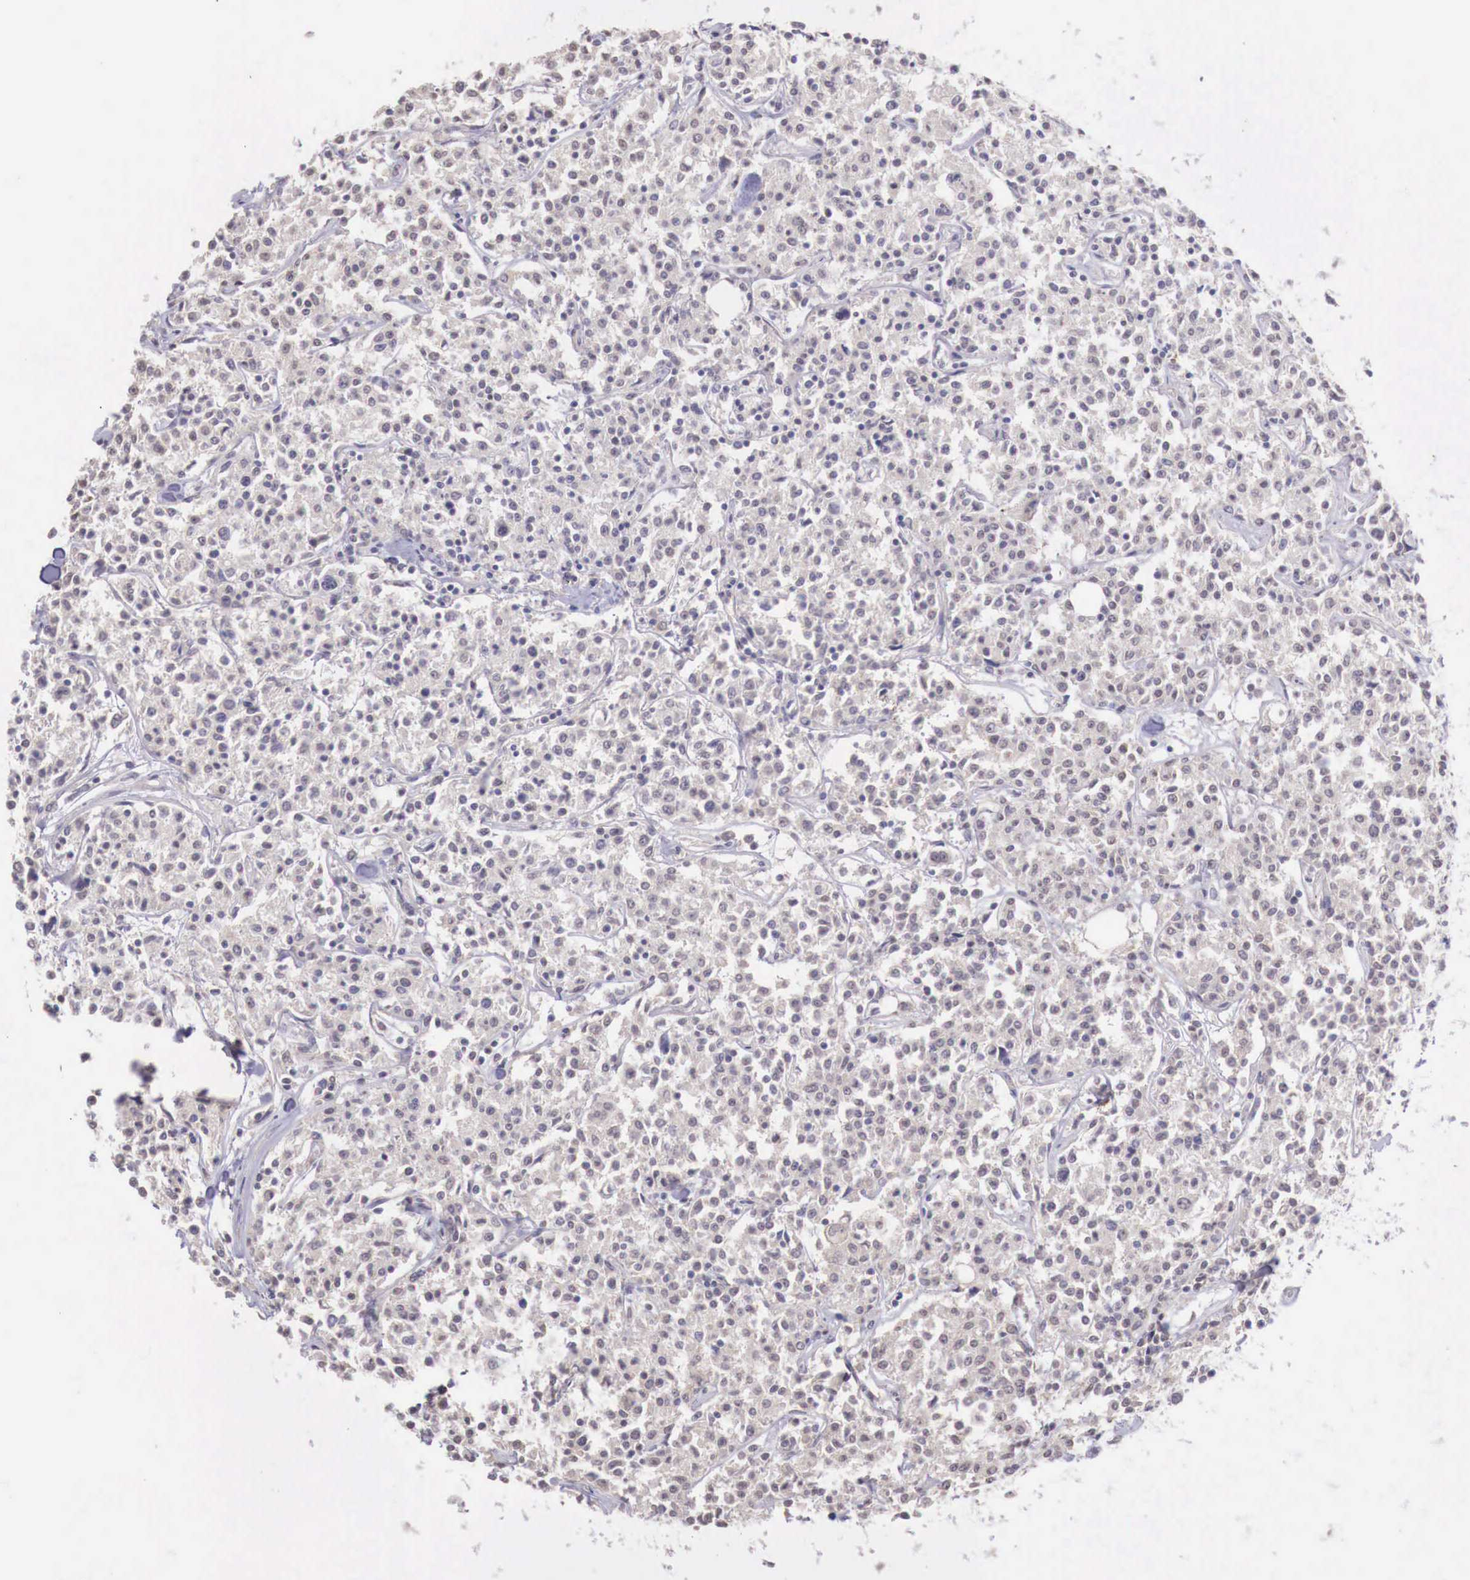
{"staining": {"intensity": "weak", "quantity": "25%-75%", "location": "cytoplasmic/membranous"}, "tissue": "lymphoma", "cell_type": "Tumor cells", "image_type": "cancer", "snomed": [{"axis": "morphology", "description": "Malignant lymphoma, non-Hodgkin's type, Low grade"}, {"axis": "topography", "description": "Small intestine"}], "caption": "The histopathology image reveals staining of low-grade malignant lymphoma, non-Hodgkin's type, revealing weak cytoplasmic/membranous protein positivity (brown color) within tumor cells.", "gene": "CHRDL1", "patient": {"sex": "female", "age": 59}}